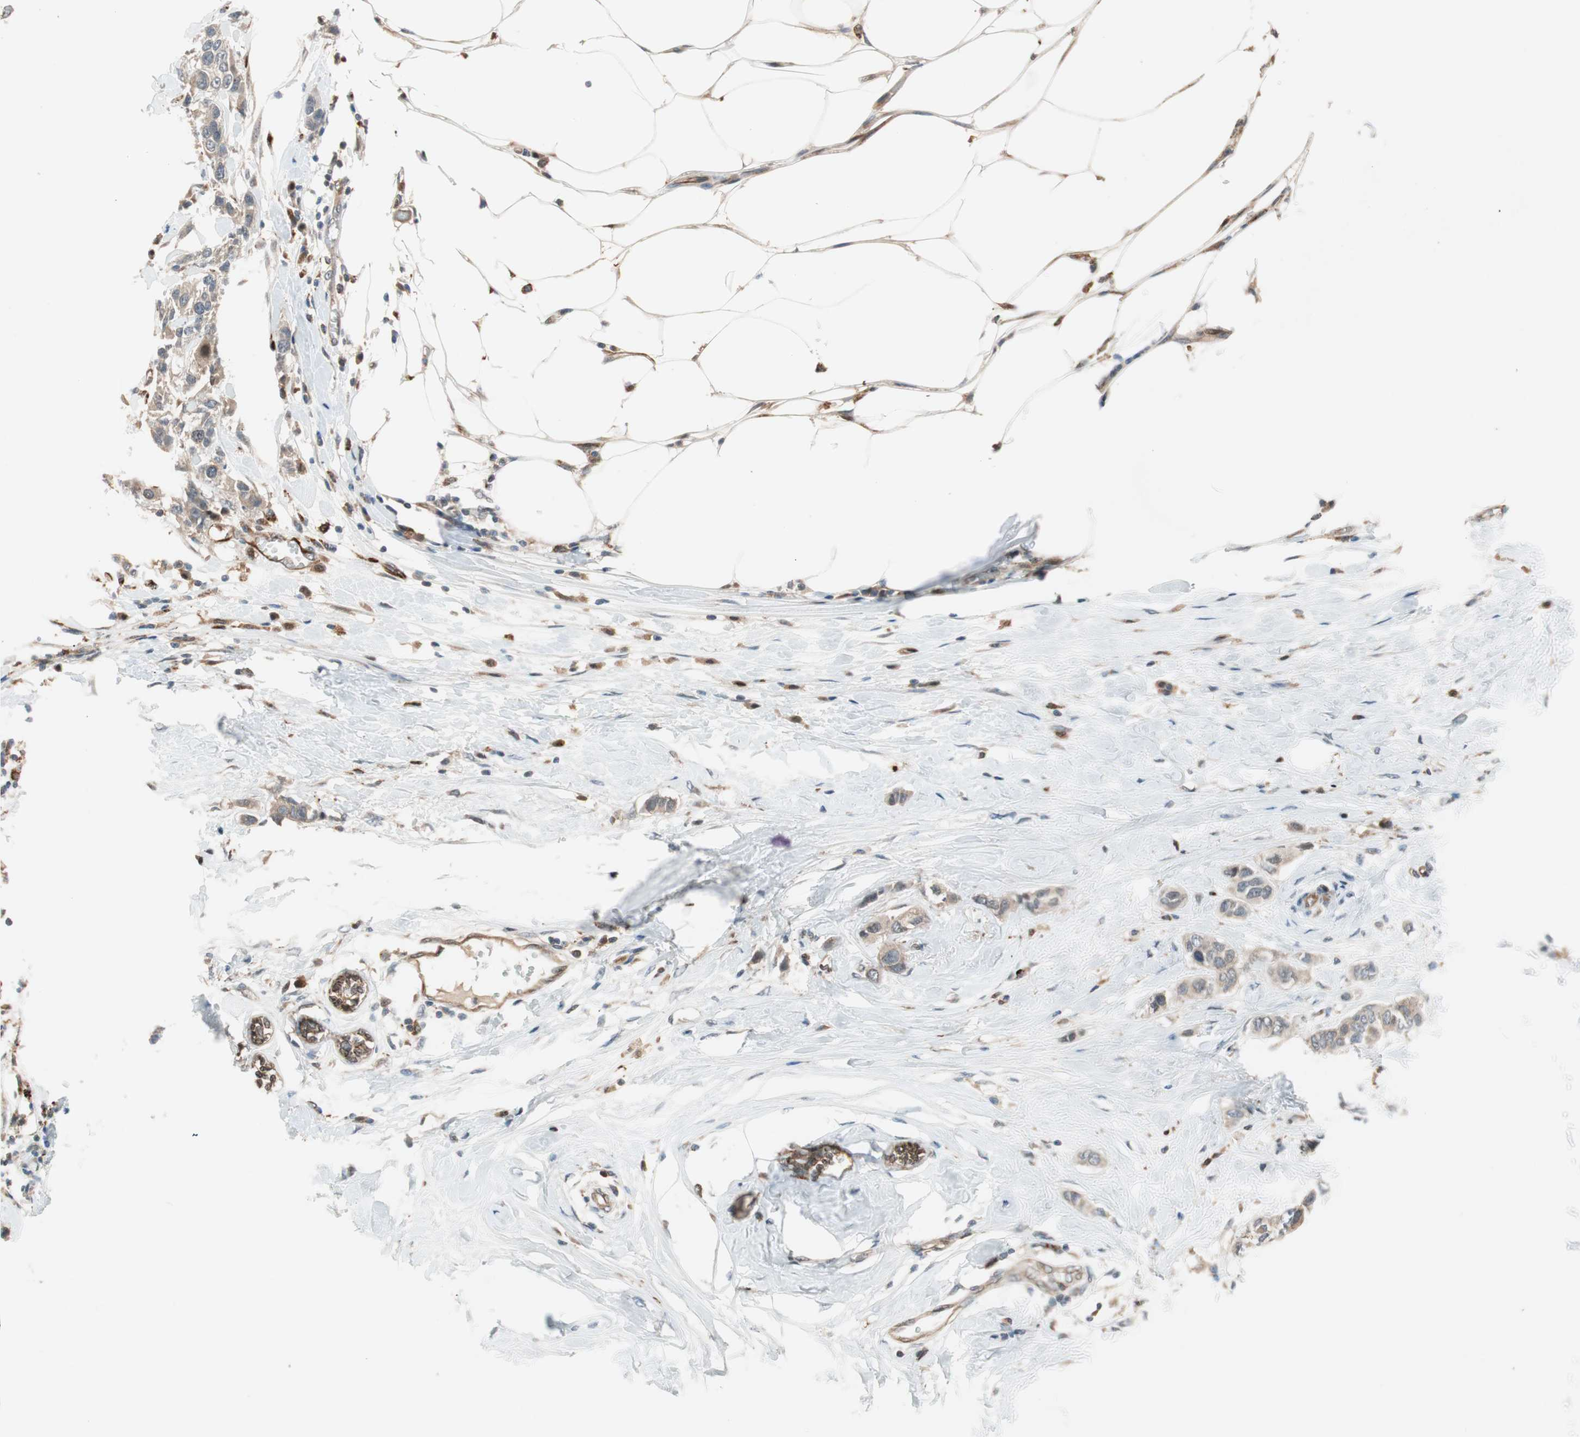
{"staining": {"intensity": "weak", "quantity": "25%-75%", "location": "cytoplasmic/membranous"}, "tissue": "breast cancer", "cell_type": "Tumor cells", "image_type": "cancer", "snomed": [{"axis": "morphology", "description": "Duct carcinoma"}, {"axis": "topography", "description": "Breast"}], "caption": "This photomicrograph demonstrates breast cancer (intraductal carcinoma) stained with immunohistochemistry to label a protein in brown. The cytoplasmic/membranous of tumor cells show weak positivity for the protein. Nuclei are counter-stained blue.", "gene": "PIK3R3", "patient": {"sex": "female", "age": 50}}